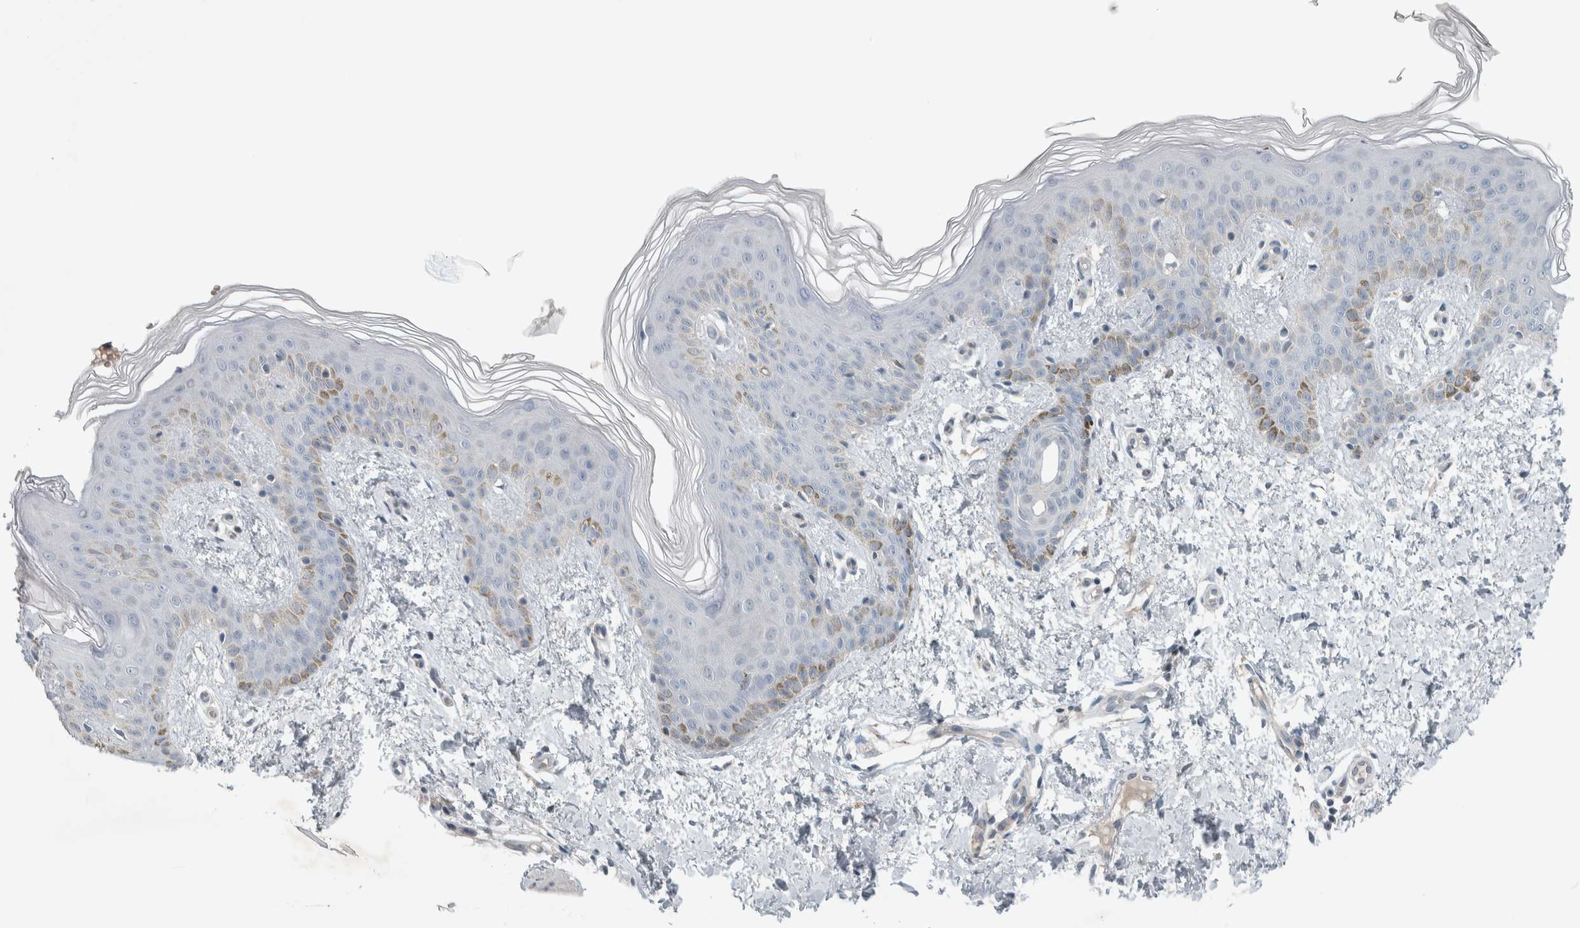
{"staining": {"intensity": "negative", "quantity": "none", "location": "none"}, "tissue": "skin", "cell_type": "Fibroblasts", "image_type": "normal", "snomed": [{"axis": "morphology", "description": "Normal tissue, NOS"}, {"axis": "morphology", "description": "Neoplasm, benign, NOS"}, {"axis": "topography", "description": "Skin"}, {"axis": "topography", "description": "Soft tissue"}], "caption": "IHC micrograph of normal skin: skin stained with DAB demonstrates no significant protein expression in fibroblasts.", "gene": "JADE2", "patient": {"sex": "male", "age": 26}}